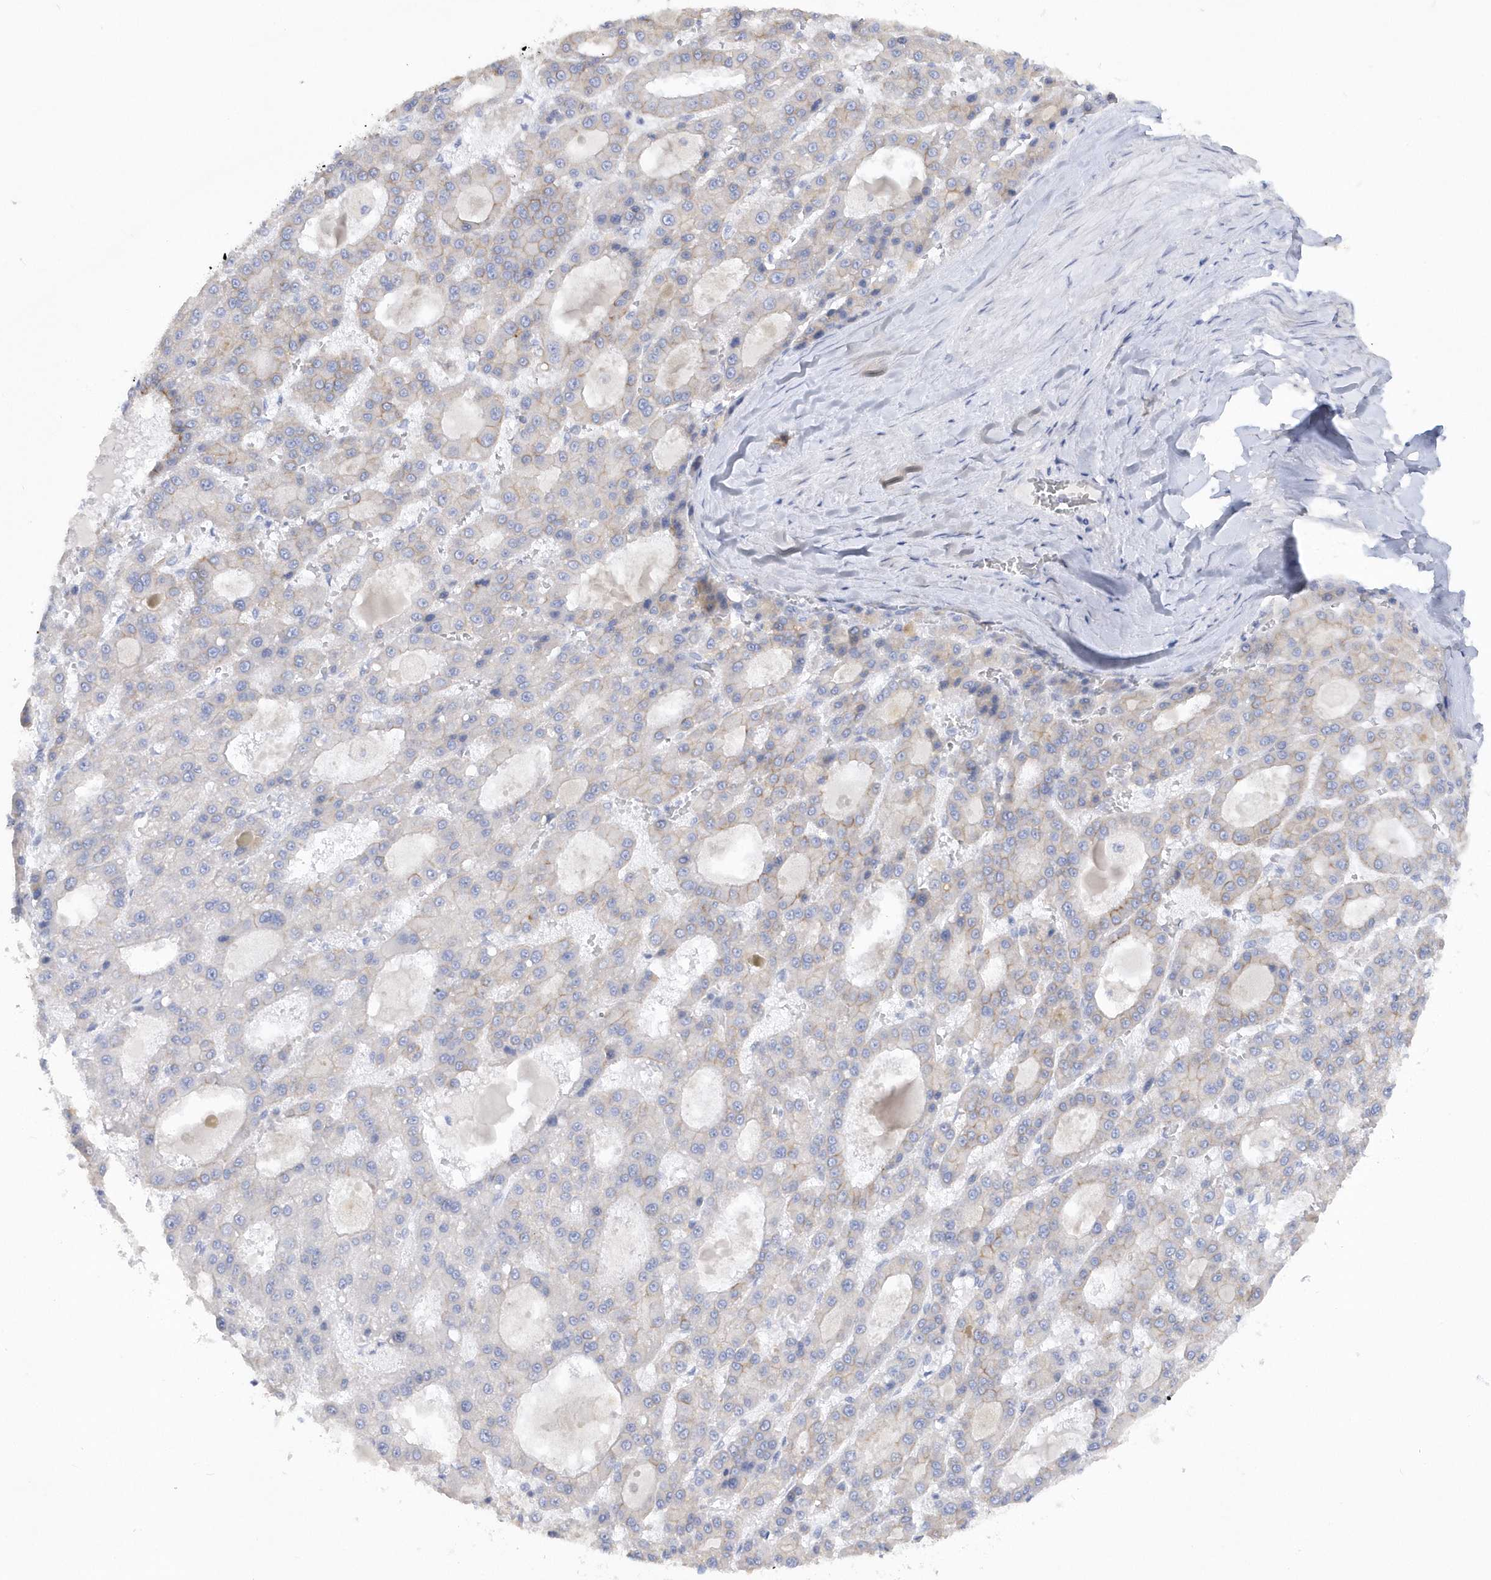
{"staining": {"intensity": "weak", "quantity": "<25%", "location": "cytoplasmic/membranous"}, "tissue": "liver cancer", "cell_type": "Tumor cells", "image_type": "cancer", "snomed": [{"axis": "morphology", "description": "Carcinoma, Hepatocellular, NOS"}, {"axis": "topography", "description": "Liver"}], "caption": "Micrograph shows no significant protein positivity in tumor cells of liver cancer (hepatocellular carcinoma).", "gene": "RPE", "patient": {"sex": "male", "age": 70}}